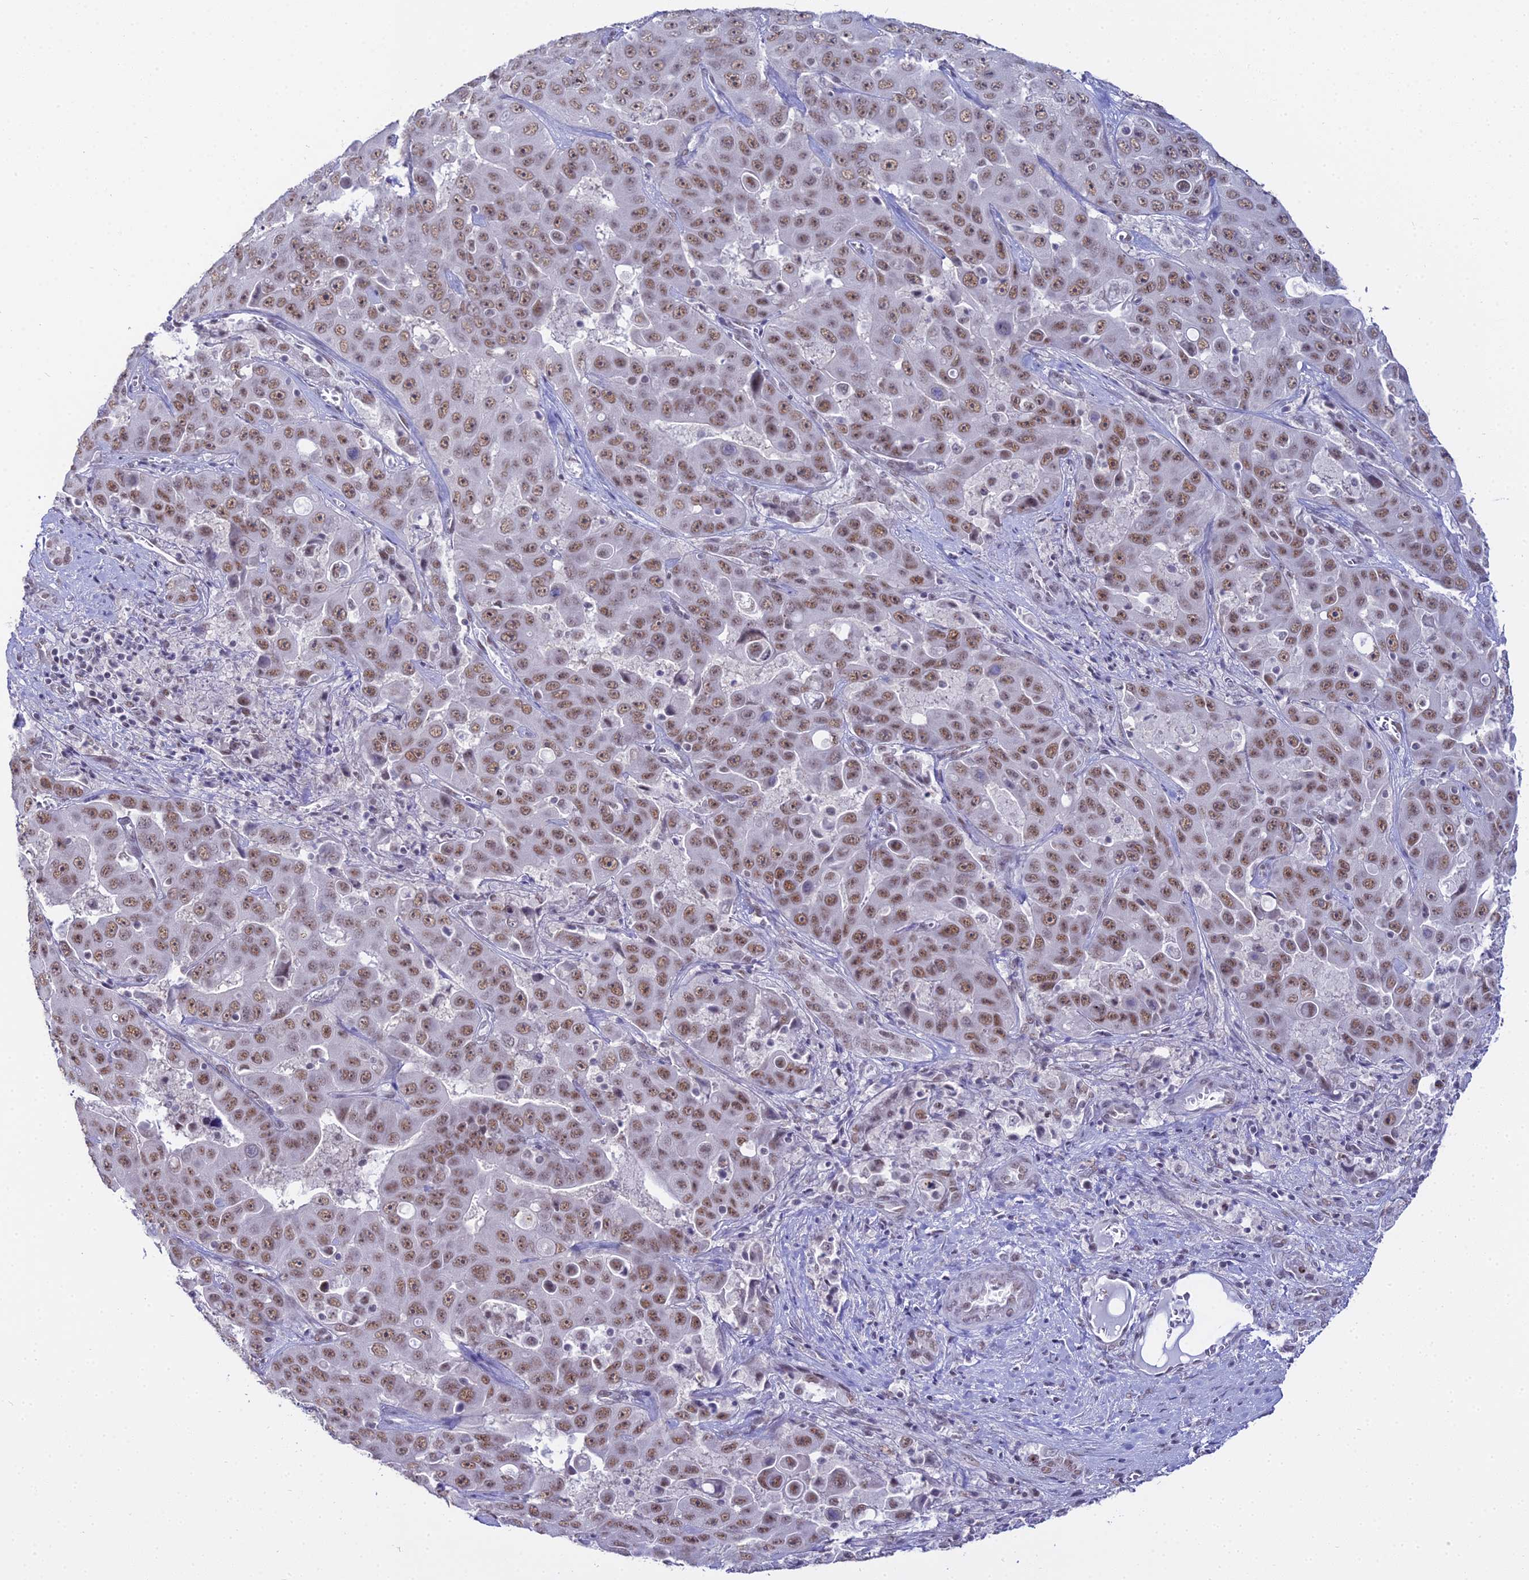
{"staining": {"intensity": "moderate", "quantity": ">75%", "location": "nuclear"}, "tissue": "liver cancer", "cell_type": "Tumor cells", "image_type": "cancer", "snomed": [{"axis": "morphology", "description": "Cholangiocarcinoma"}, {"axis": "topography", "description": "Liver"}], "caption": "There is medium levels of moderate nuclear positivity in tumor cells of liver cancer, as demonstrated by immunohistochemical staining (brown color).", "gene": "RBM12", "patient": {"sex": "female", "age": 52}}